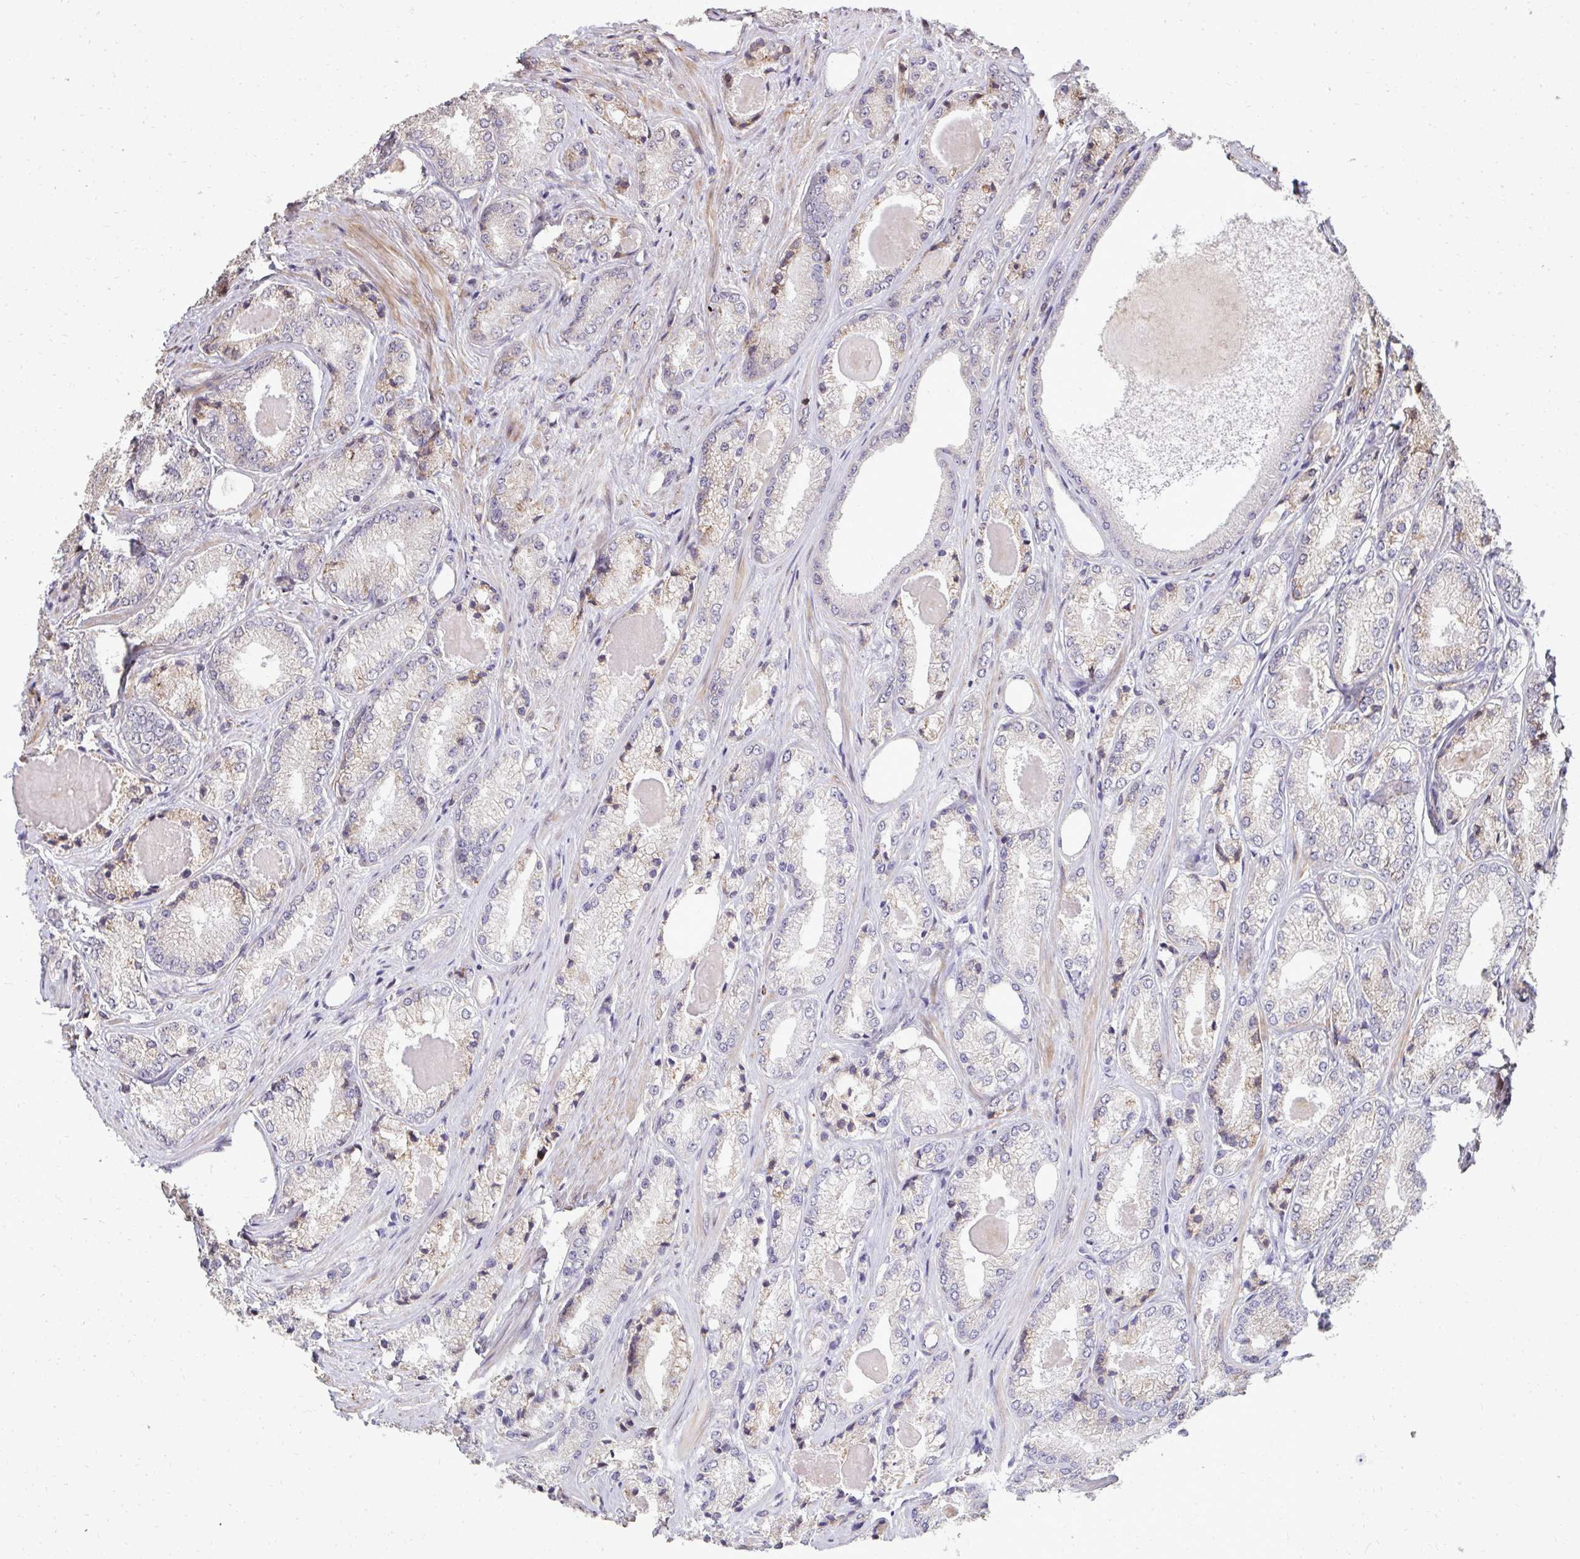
{"staining": {"intensity": "weak", "quantity": "<25%", "location": "cytoplasmic/membranous"}, "tissue": "prostate cancer", "cell_type": "Tumor cells", "image_type": "cancer", "snomed": [{"axis": "morphology", "description": "Adenocarcinoma, NOS"}, {"axis": "morphology", "description": "Adenocarcinoma, Low grade"}, {"axis": "topography", "description": "Prostate"}], "caption": "Immunohistochemistry of prostate adenocarcinoma exhibits no positivity in tumor cells.", "gene": "FIBCD1", "patient": {"sex": "male", "age": 68}}